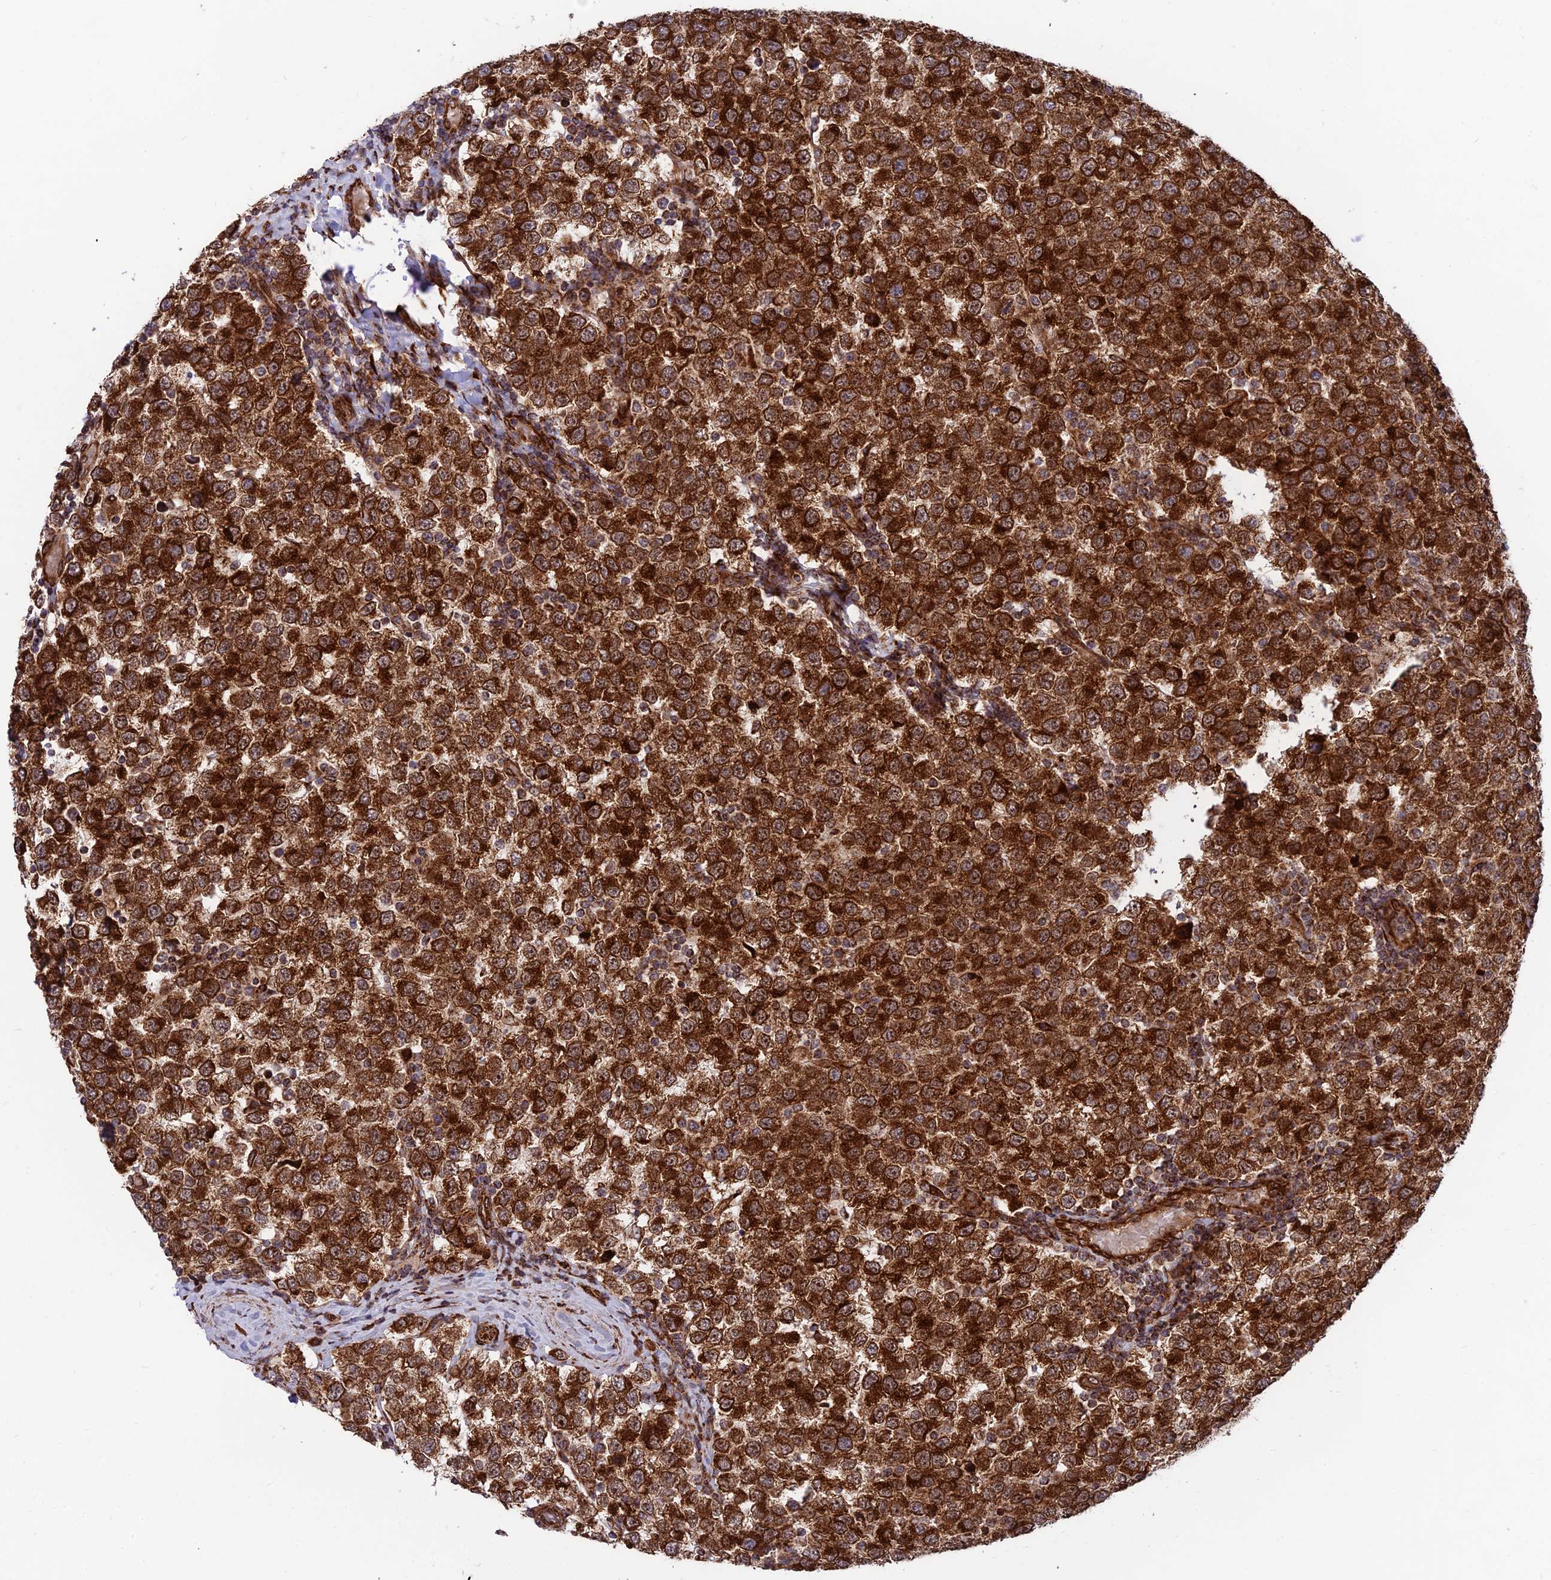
{"staining": {"intensity": "strong", "quantity": ">75%", "location": "cytoplasmic/membranous,nuclear"}, "tissue": "testis cancer", "cell_type": "Tumor cells", "image_type": "cancer", "snomed": [{"axis": "morphology", "description": "Seminoma, NOS"}, {"axis": "topography", "description": "Testis"}], "caption": "Tumor cells display high levels of strong cytoplasmic/membranous and nuclear expression in about >75% of cells in human testis cancer.", "gene": "CRTAP", "patient": {"sex": "male", "age": 34}}